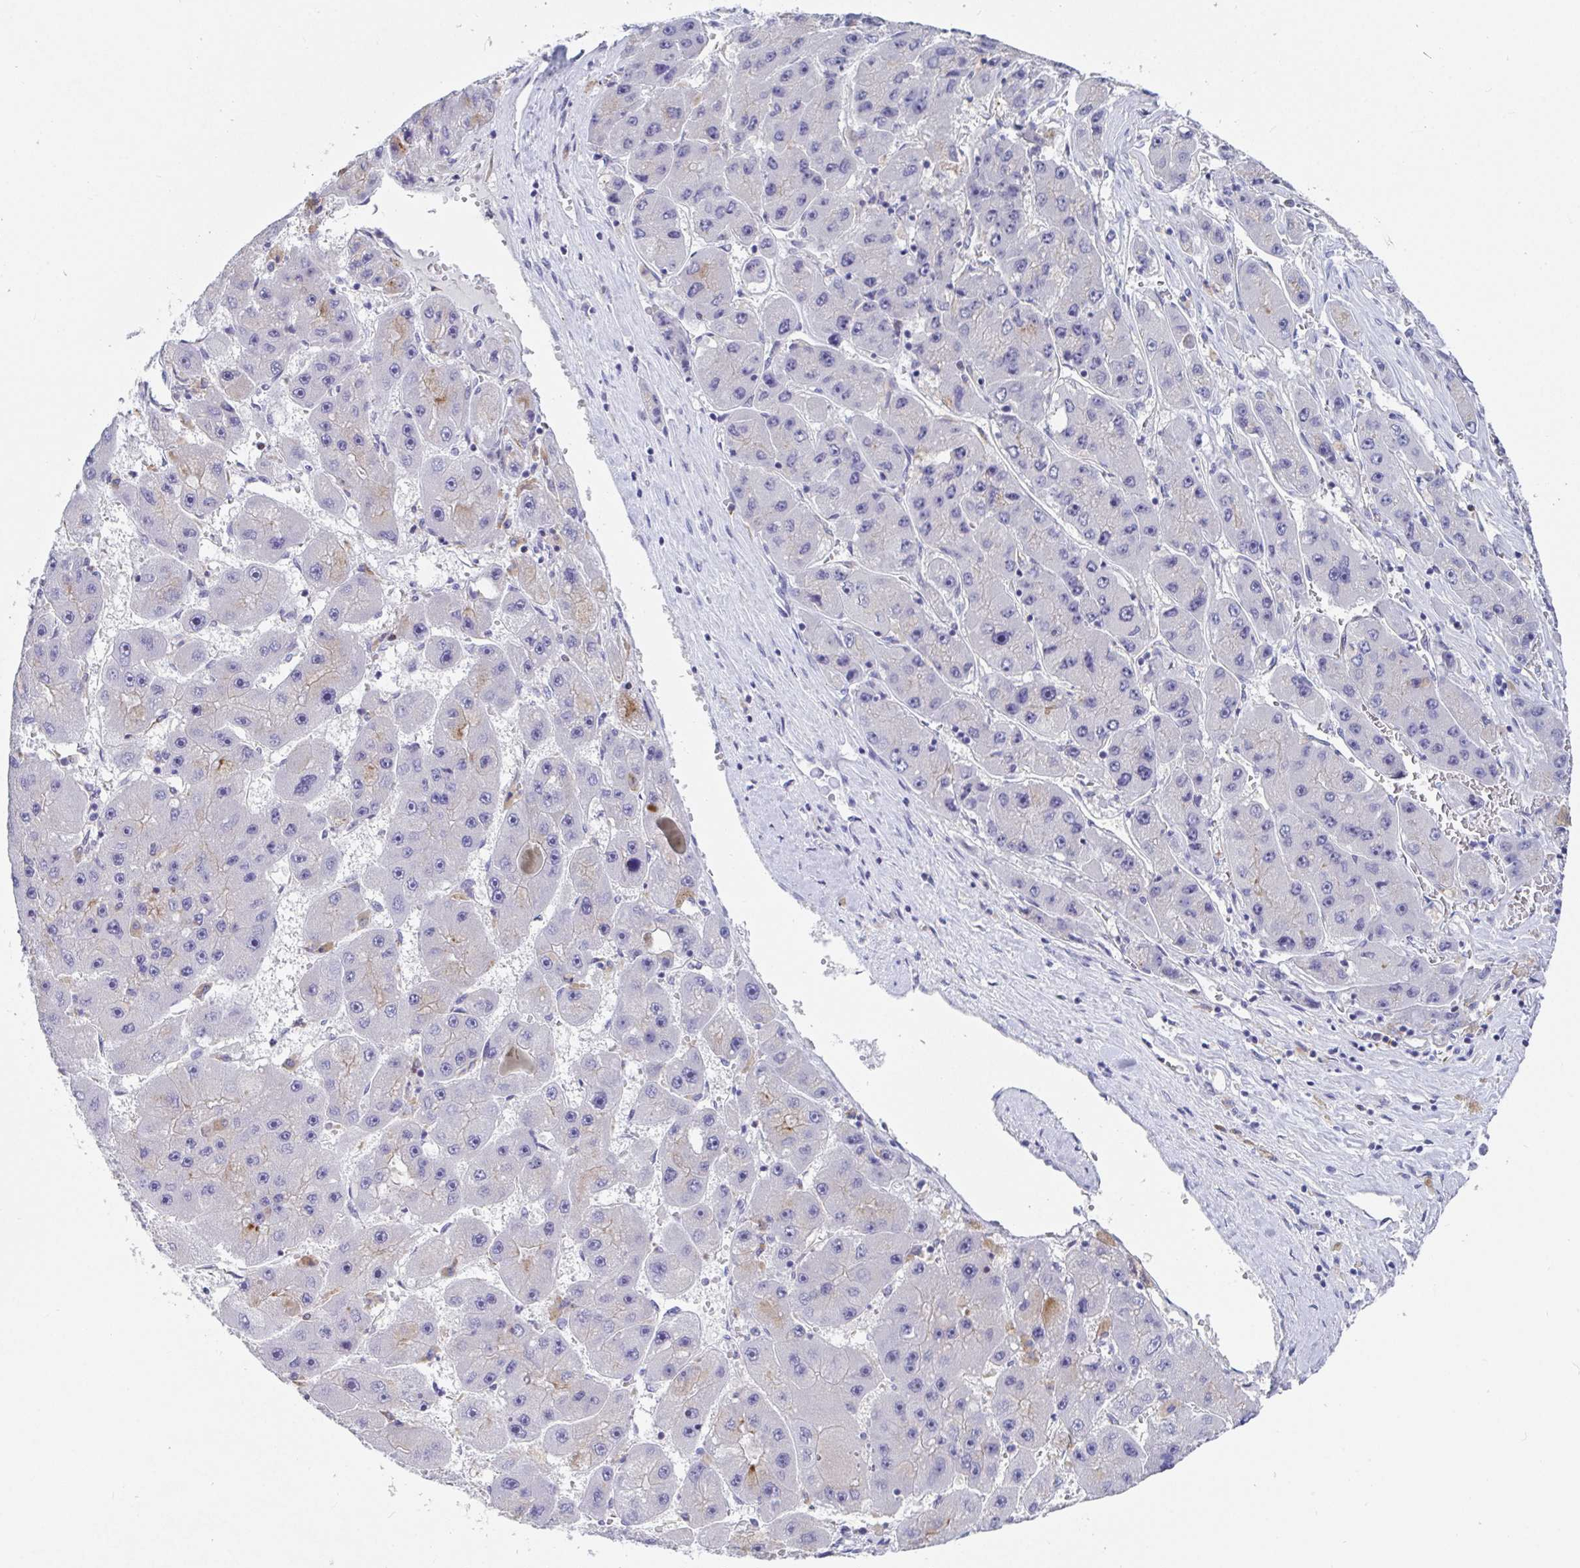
{"staining": {"intensity": "negative", "quantity": "none", "location": "none"}, "tissue": "liver cancer", "cell_type": "Tumor cells", "image_type": "cancer", "snomed": [{"axis": "morphology", "description": "Carcinoma, Hepatocellular, NOS"}, {"axis": "topography", "description": "Liver"}], "caption": "The immunohistochemistry image has no significant expression in tumor cells of liver cancer (hepatocellular carcinoma) tissue.", "gene": "TAS2R39", "patient": {"sex": "female", "age": 61}}